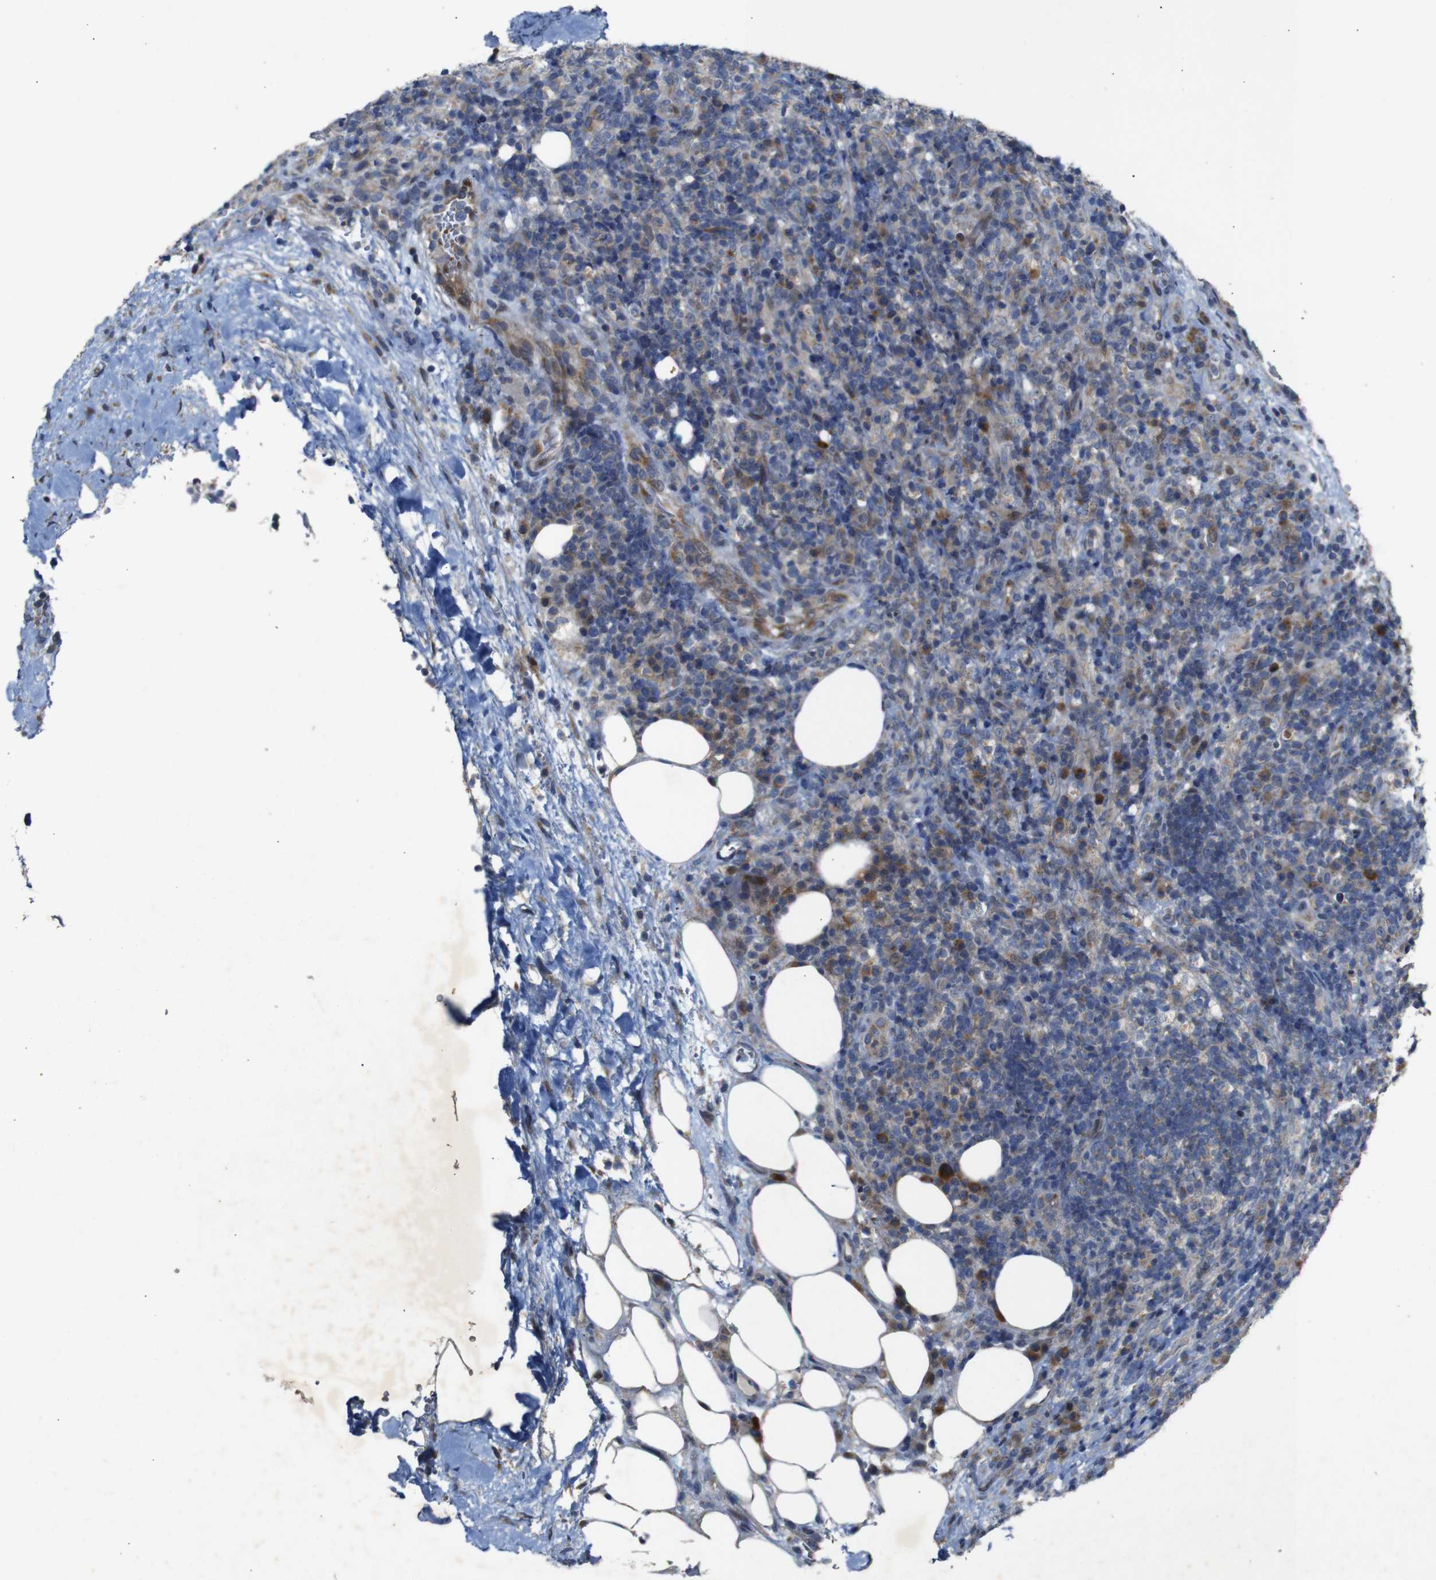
{"staining": {"intensity": "moderate", "quantity": "25%-75%", "location": "cytoplasmic/membranous"}, "tissue": "lymphoma", "cell_type": "Tumor cells", "image_type": "cancer", "snomed": [{"axis": "morphology", "description": "Malignant lymphoma, non-Hodgkin's type, High grade"}, {"axis": "topography", "description": "Lymph node"}], "caption": "A high-resolution histopathology image shows IHC staining of high-grade malignant lymphoma, non-Hodgkin's type, which exhibits moderate cytoplasmic/membranous expression in approximately 25%-75% of tumor cells.", "gene": "CHST10", "patient": {"sex": "female", "age": 76}}